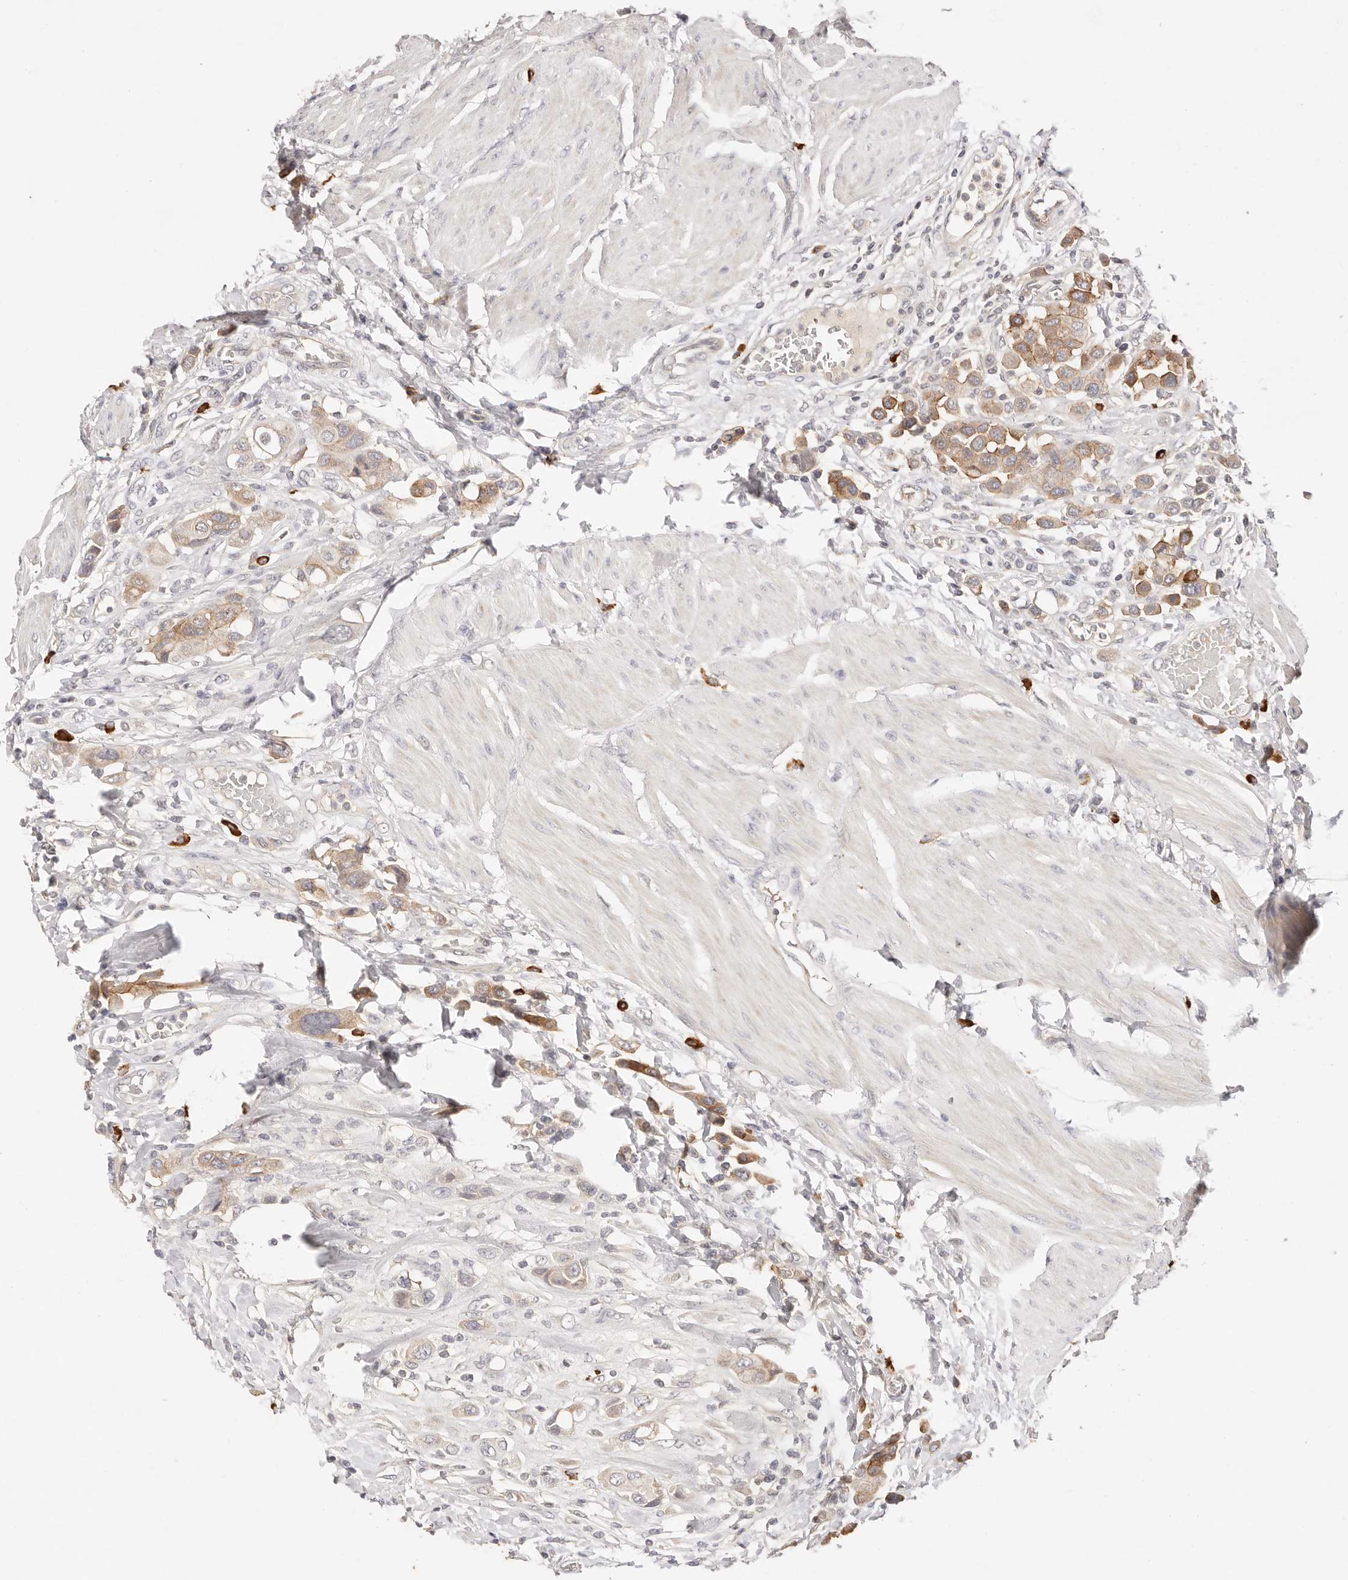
{"staining": {"intensity": "moderate", "quantity": ">75%", "location": "cytoplasmic/membranous"}, "tissue": "urothelial cancer", "cell_type": "Tumor cells", "image_type": "cancer", "snomed": [{"axis": "morphology", "description": "Urothelial carcinoma, High grade"}, {"axis": "topography", "description": "Urinary bladder"}], "caption": "A medium amount of moderate cytoplasmic/membranous expression is seen in approximately >75% of tumor cells in urothelial cancer tissue.", "gene": "CXADR", "patient": {"sex": "male", "age": 50}}